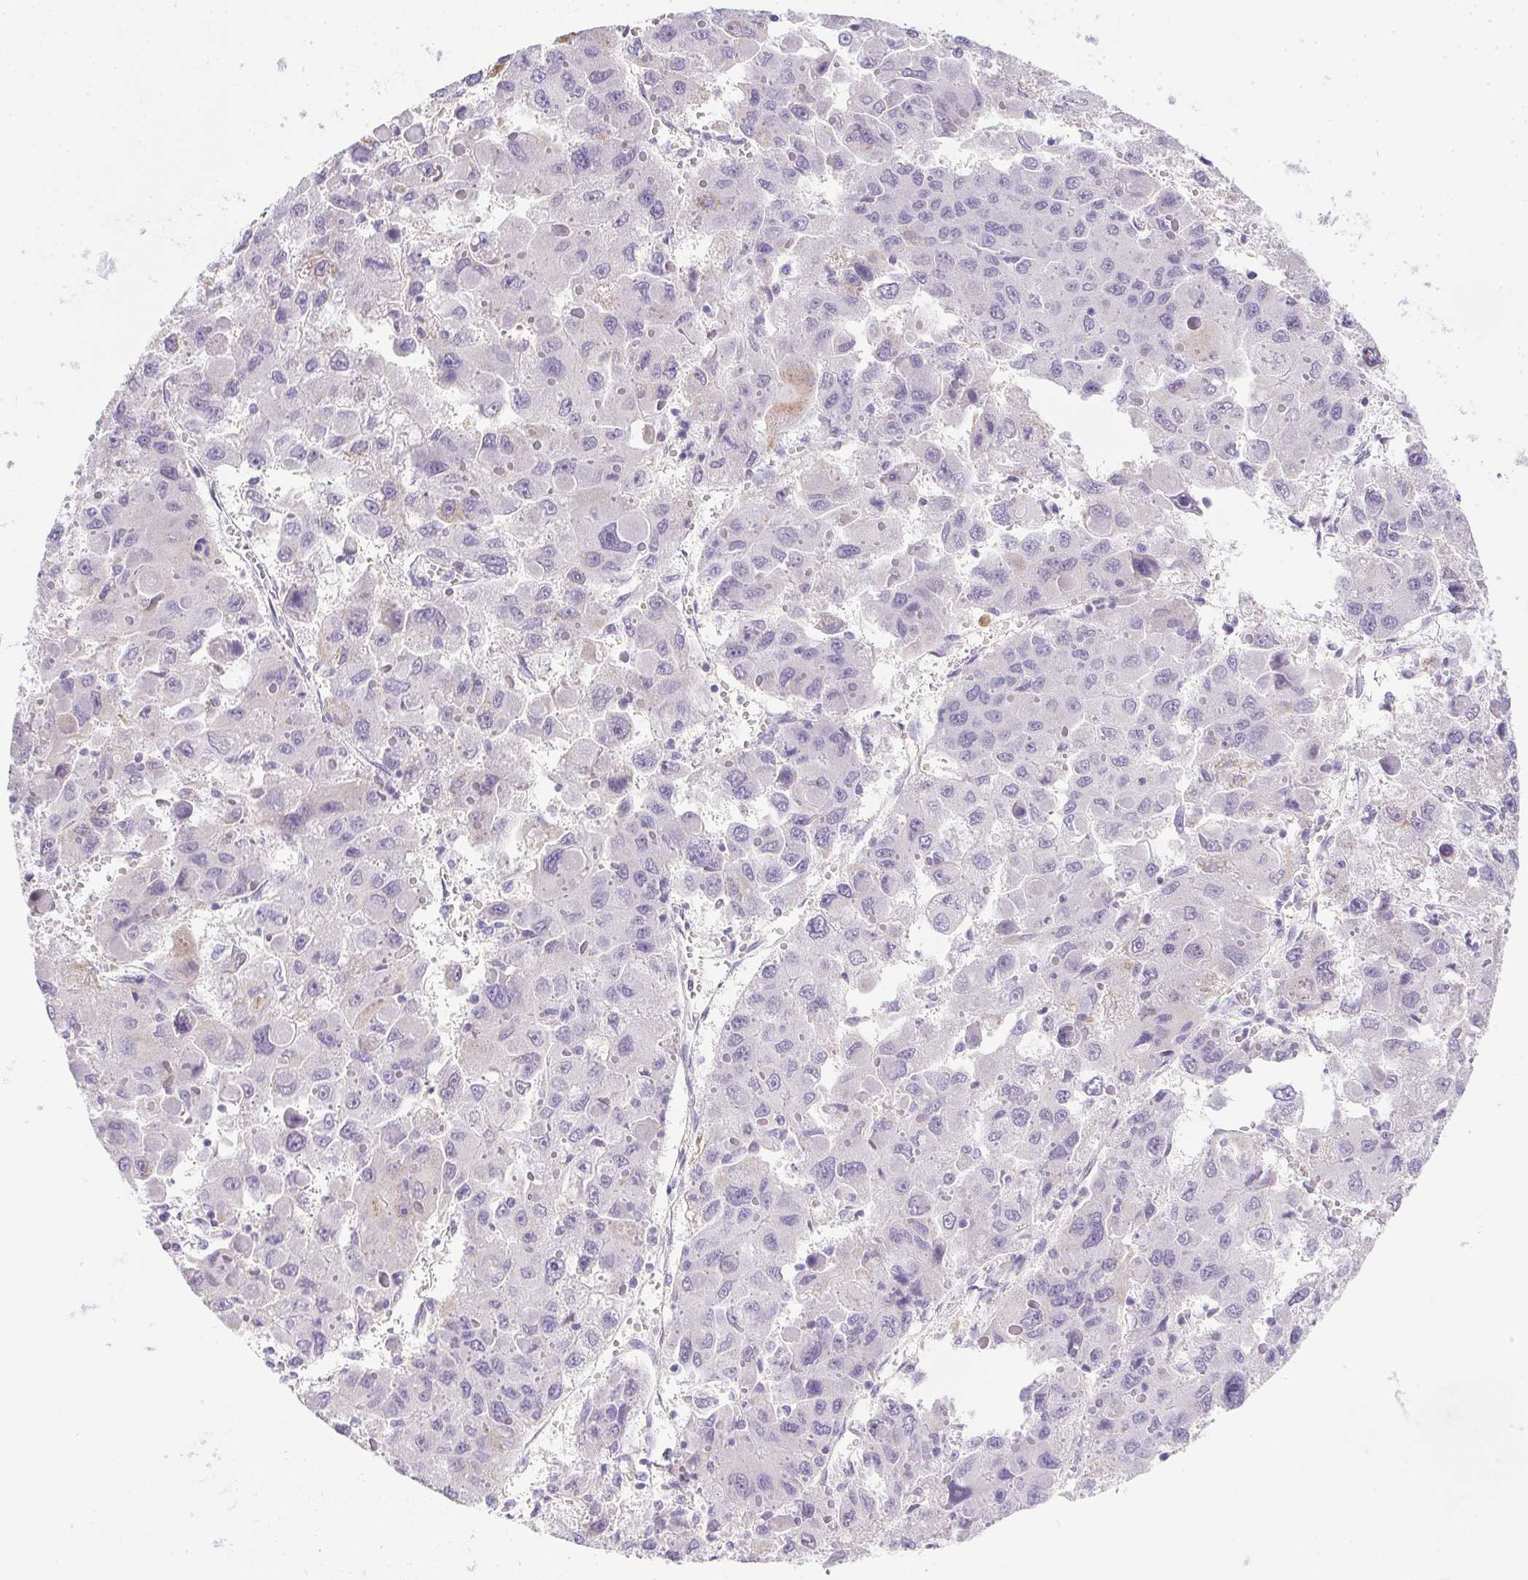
{"staining": {"intensity": "negative", "quantity": "none", "location": "none"}, "tissue": "liver cancer", "cell_type": "Tumor cells", "image_type": "cancer", "snomed": [{"axis": "morphology", "description": "Carcinoma, Hepatocellular, NOS"}, {"axis": "topography", "description": "Liver"}], "caption": "High power microscopy photomicrograph of an immunohistochemistry (IHC) image of liver hepatocellular carcinoma, revealing no significant positivity in tumor cells.", "gene": "PRL", "patient": {"sex": "female", "age": 41}}